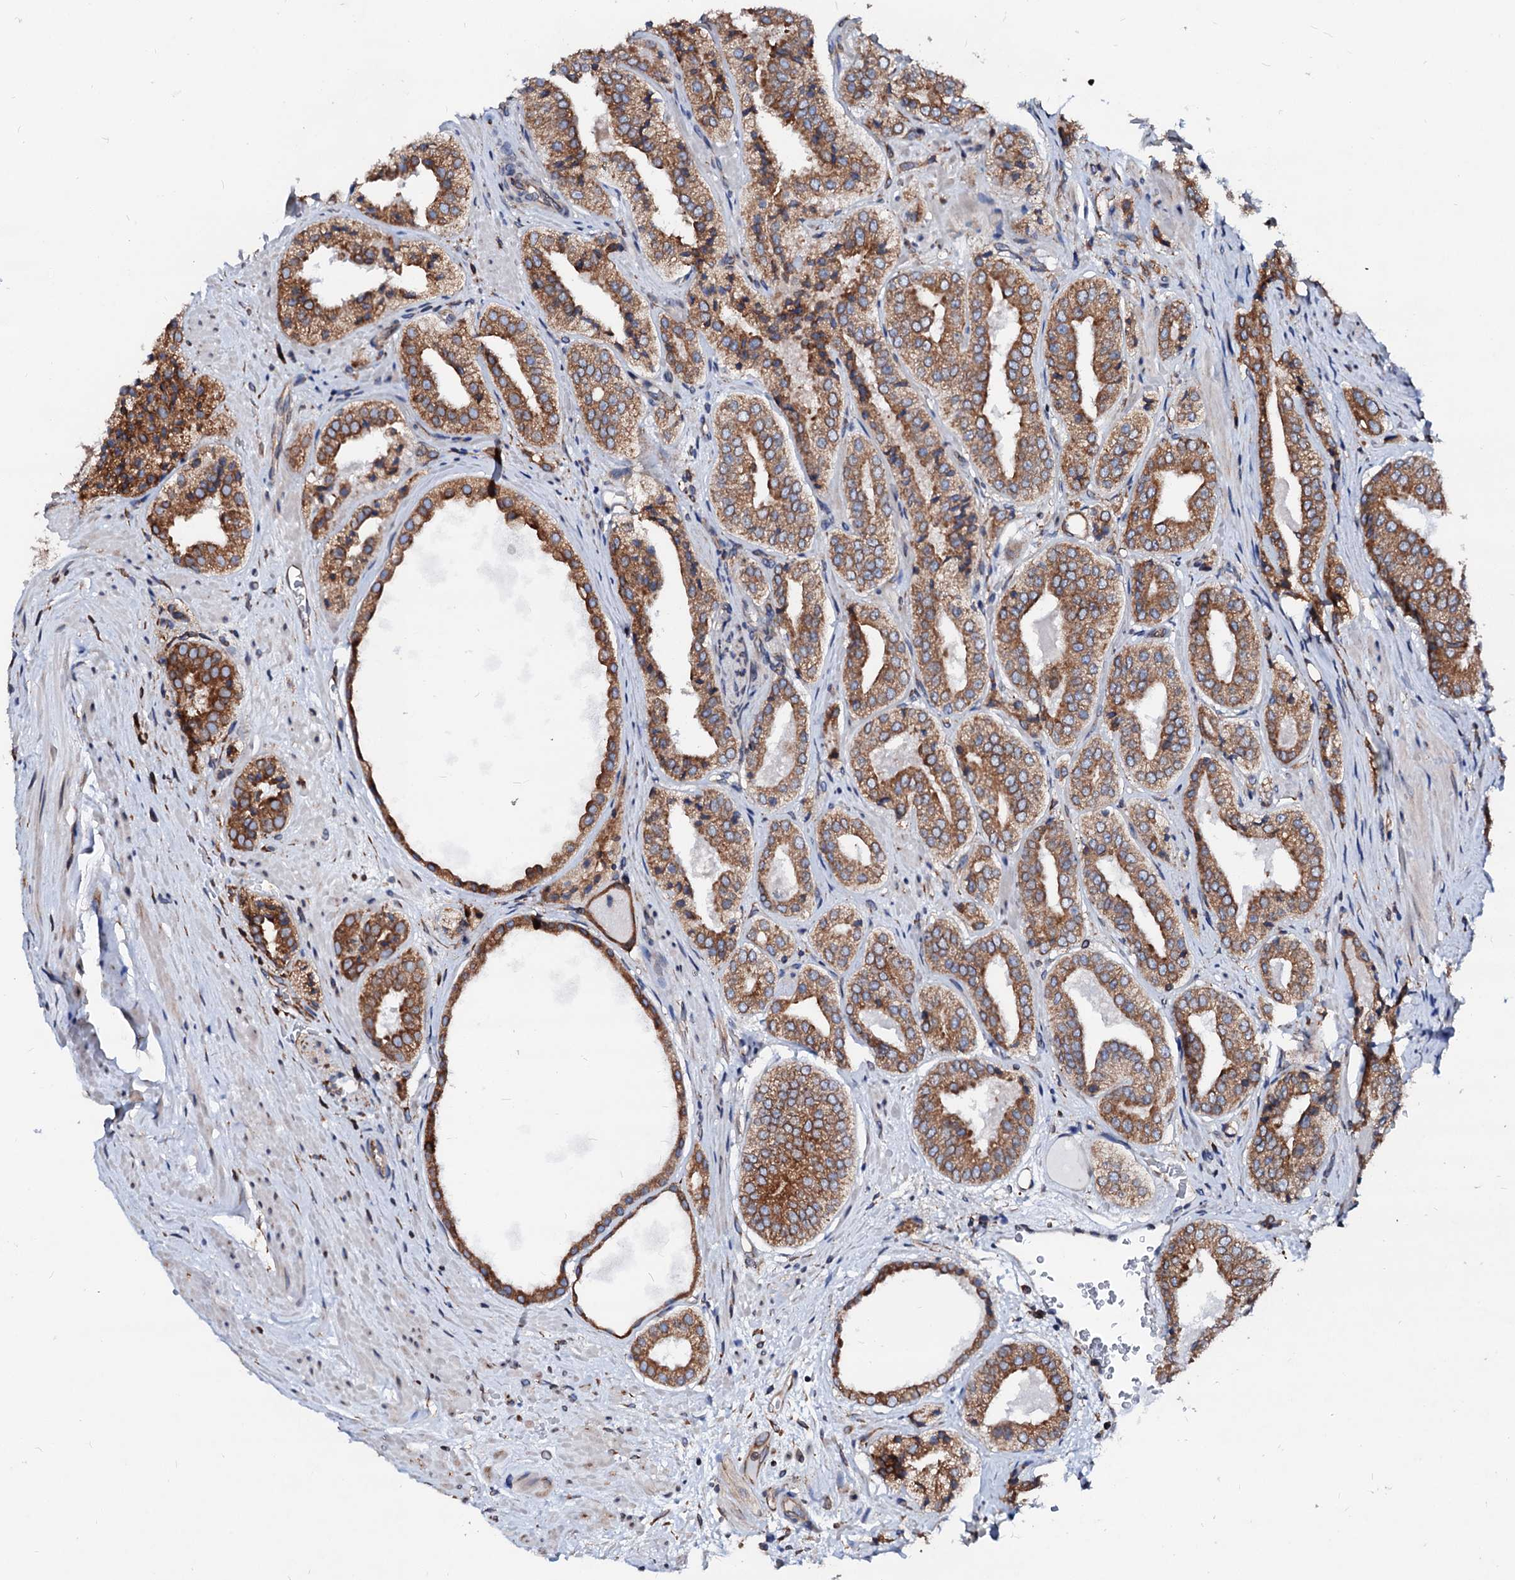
{"staining": {"intensity": "moderate", "quantity": ">75%", "location": "cytoplasmic/membranous"}, "tissue": "prostate cancer", "cell_type": "Tumor cells", "image_type": "cancer", "snomed": [{"axis": "morphology", "description": "Adenocarcinoma, High grade"}, {"axis": "topography", "description": "Prostate"}], "caption": "IHC staining of adenocarcinoma (high-grade) (prostate), which reveals medium levels of moderate cytoplasmic/membranous staining in approximately >75% of tumor cells indicating moderate cytoplasmic/membranous protein positivity. The staining was performed using DAB (3,3'-diaminobenzidine) (brown) for protein detection and nuclei were counterstained in hematoxylin (blue).", "gene": "DERL1", "patient": {"sex": "male", "age": 71}}